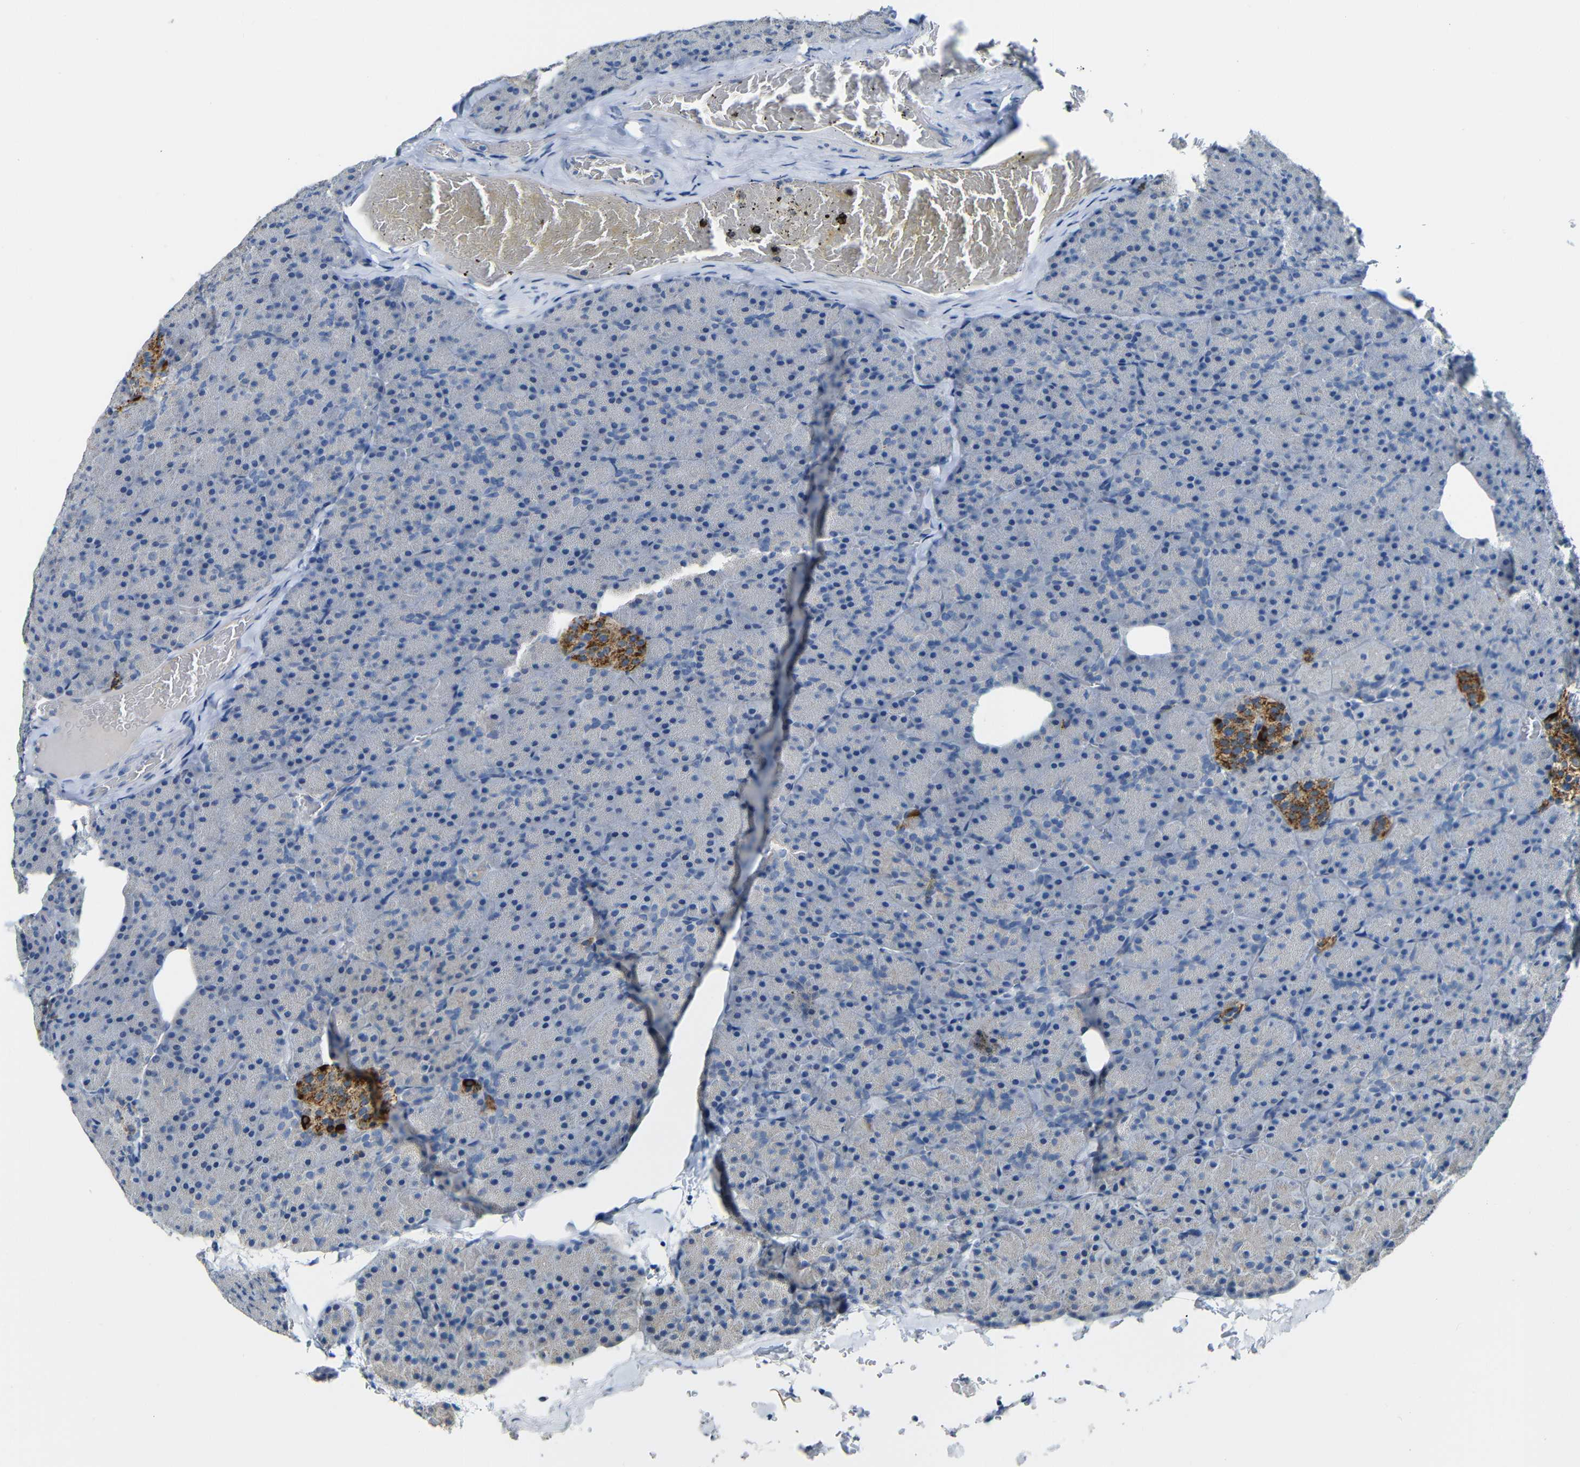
{"staining": {"intensity": "negative", "quantity": "none", "location": "none"}, "tissue": "pancreas", "cell_type": "Exocrine glandular cells", "image_type": "normal", "snomed": [{"axis": "morphology", "description": "Normal tissue, NOS"}, {"axis": "topography", "description": "Pancreas"}], "caption": "Immunohistochemistry (IHC) micrograph of unremarkable pancreas: pancreas stained with DAB (3,3'-diaminobenzidine) displays no significant protein expression in exocrine glandular cells. The staining was performed using DAB (3,3'-diaminobenzidine) to visualize the protein expression in brown, while the nuclei were stained in blue with hematoxylin (Magnification: 20x).", "gene": "C15orf48", "patient": {"sex": "female", "age": 35}}